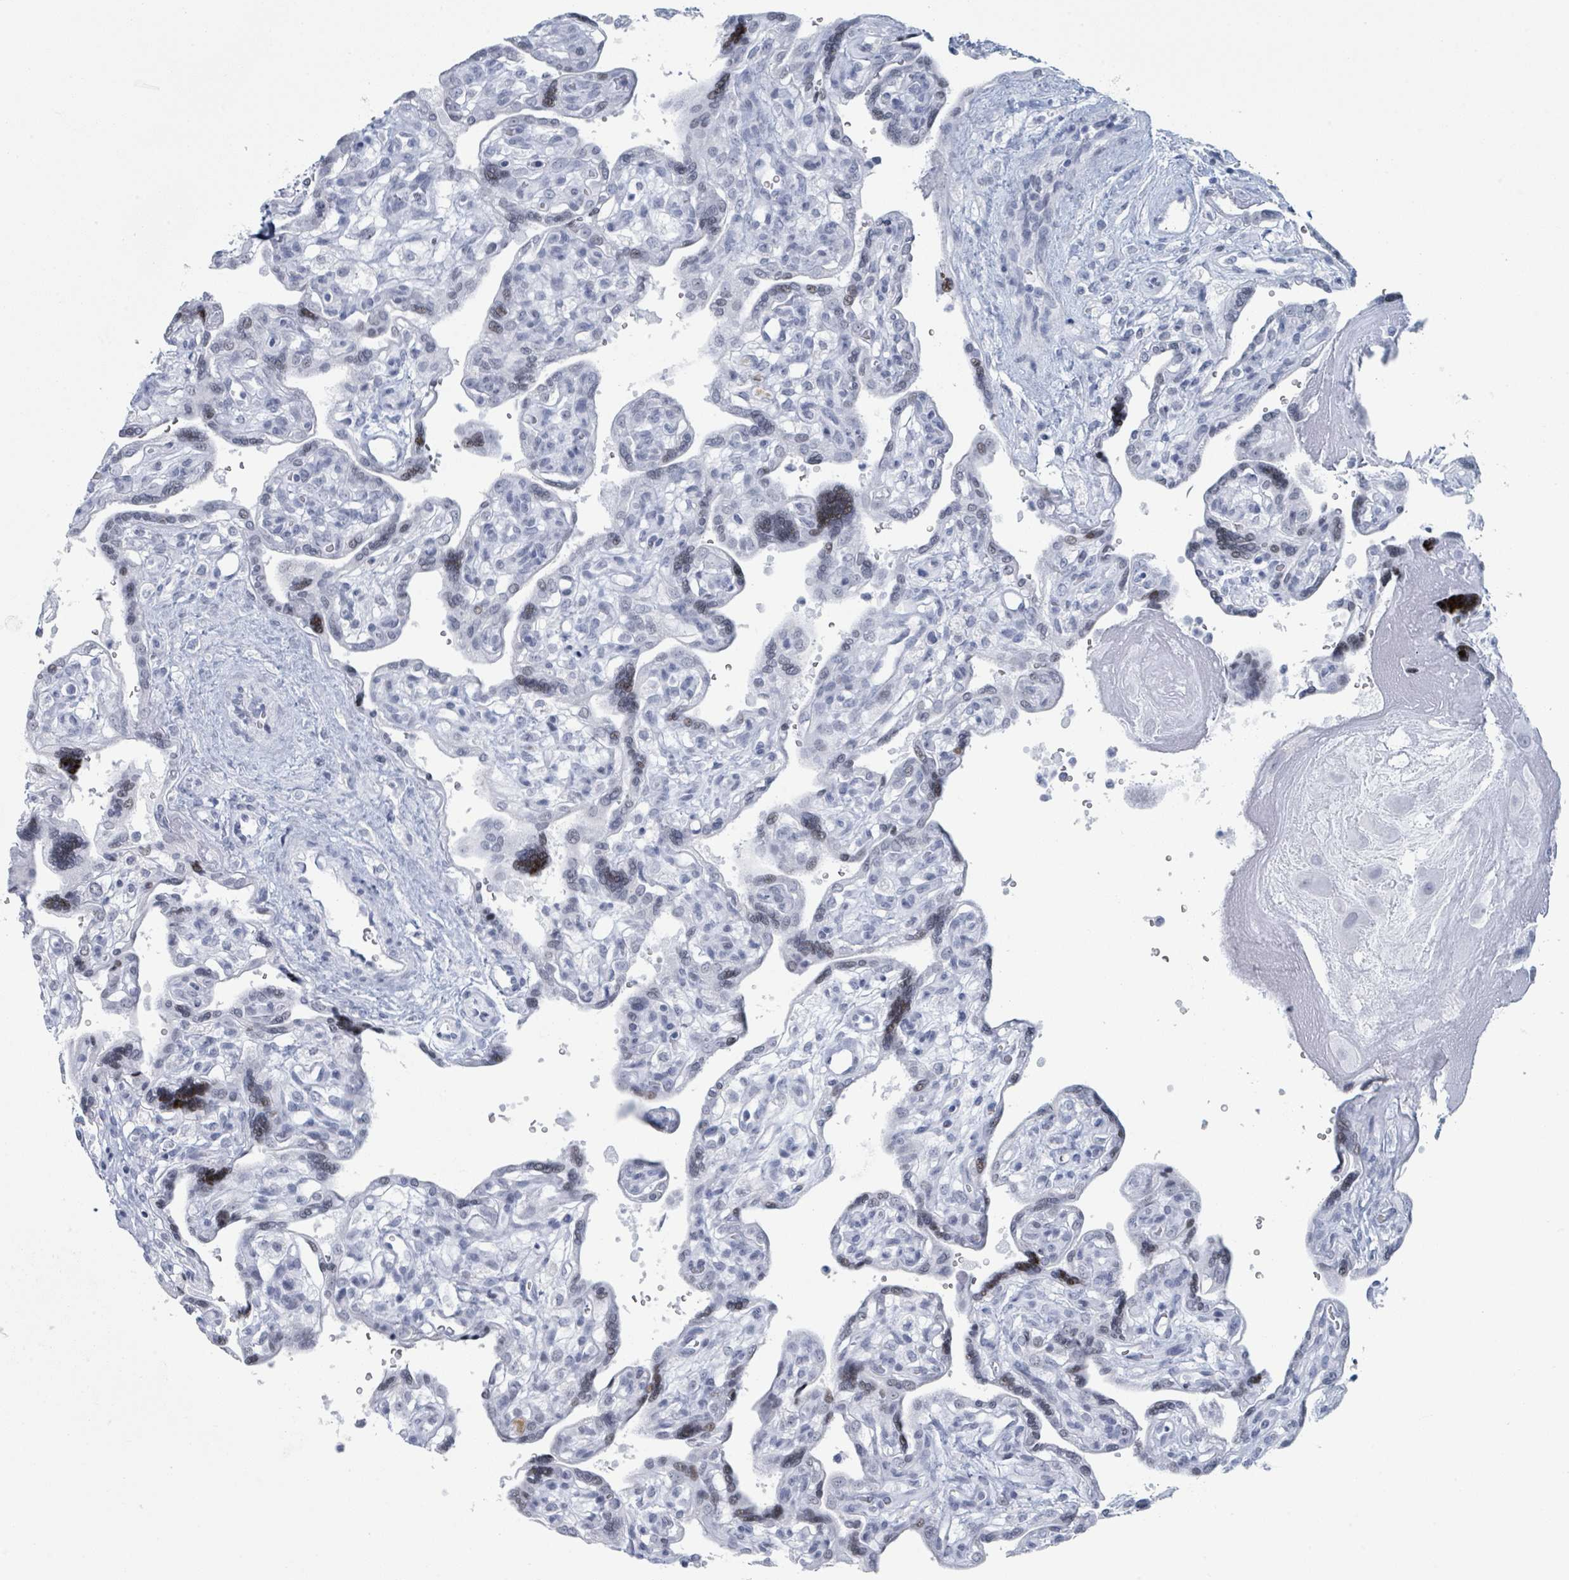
{"staining": {"intensity": "negative", "quantity": "none", "location": "none"}, "tissue": "placenta", "cell_type": "Decidual cells", "image_type": "normal", "snomed": [{"axis": "morphology", "description": "Normal tissue, NOS"}, {"axis": "topography", "description": "Placenta"}], "caption": "Placenta was stained to show a protein in brown. There is no significant expression in decidual cells. Nuclei are stained in blue.", "gene": "GPR15LG", "patient": {"sex": "female", "age": 39}}